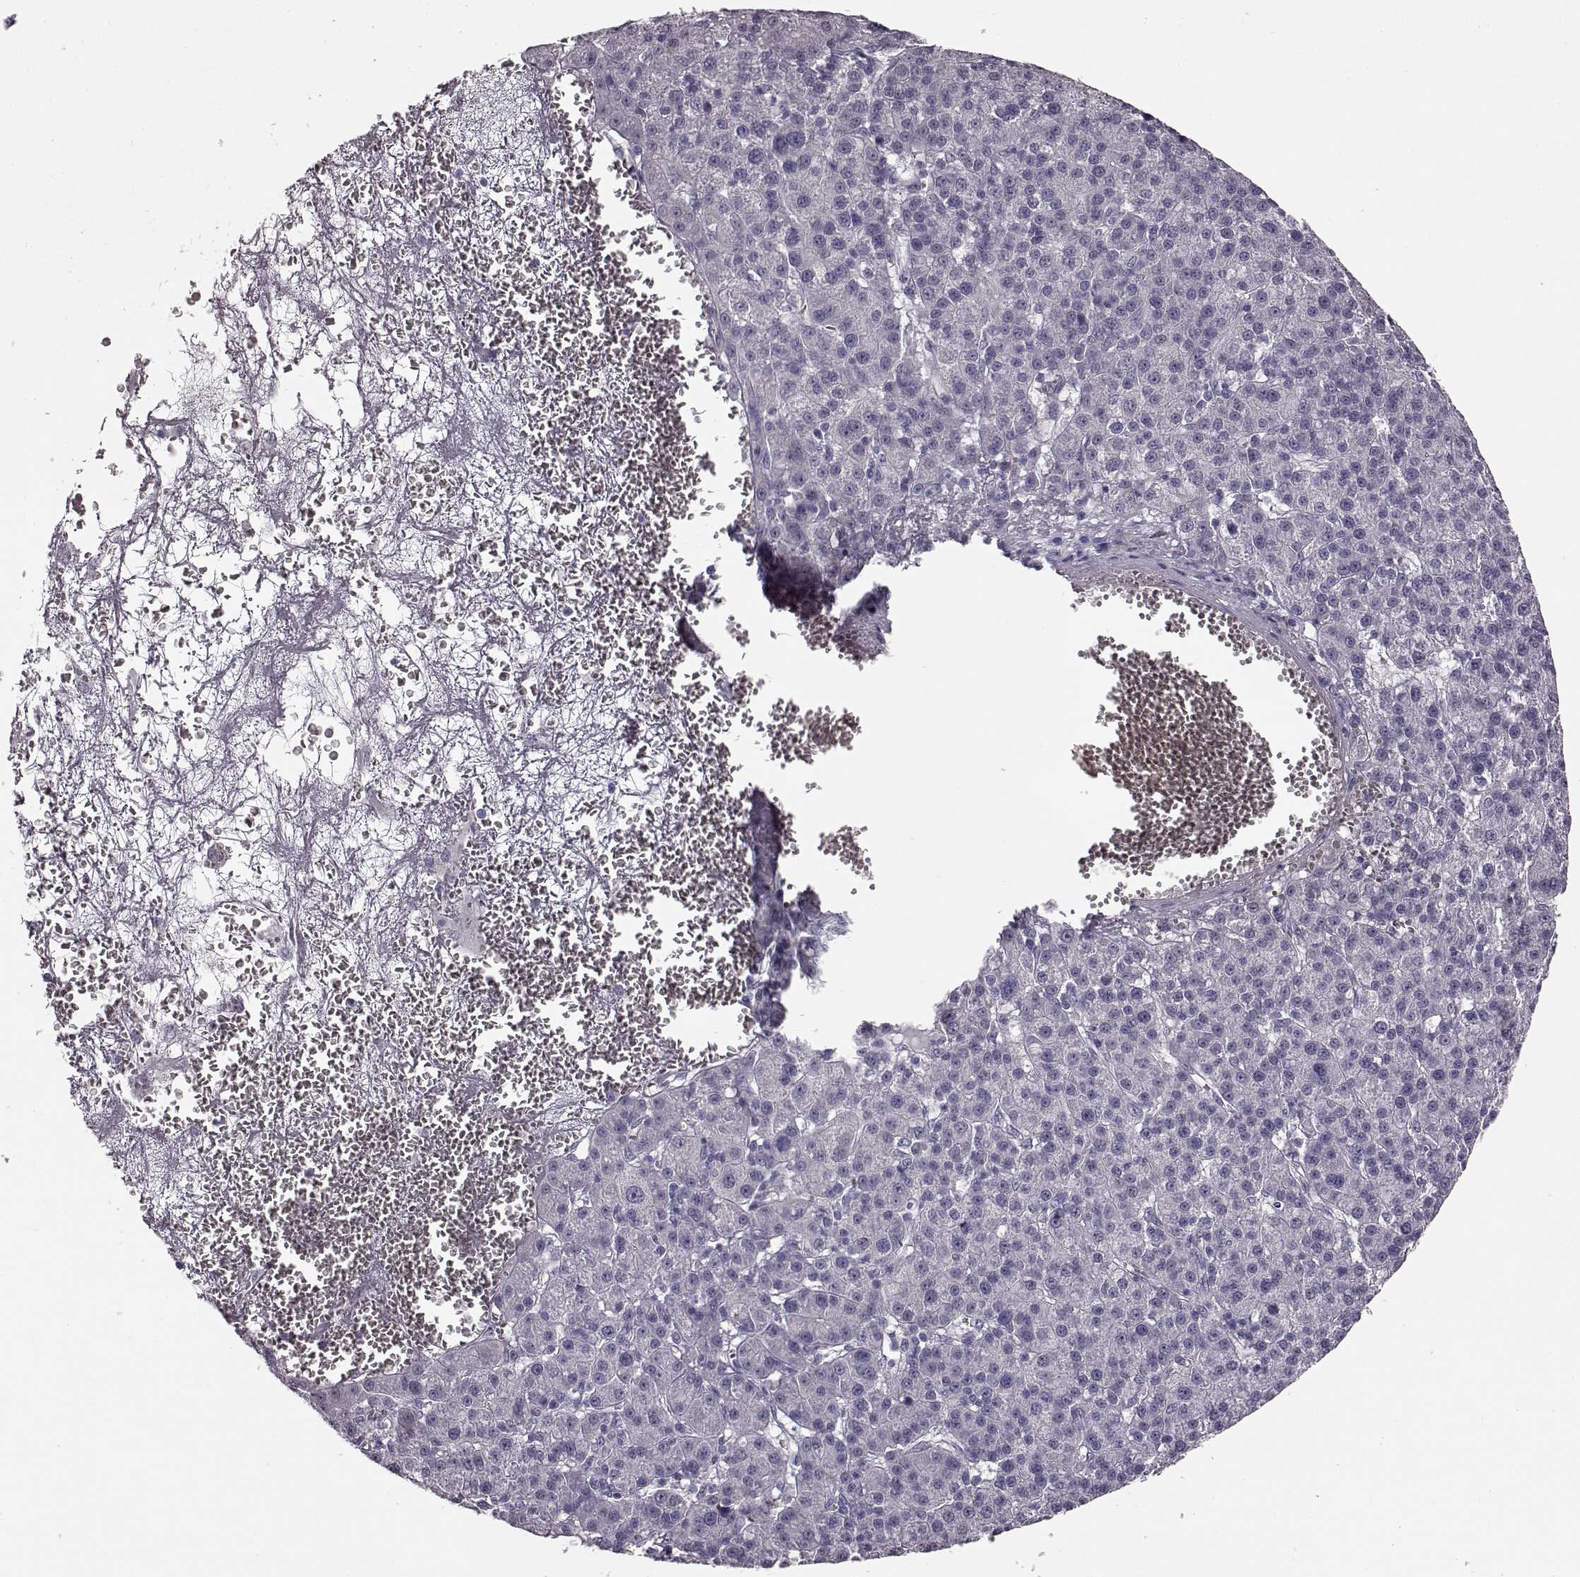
{"staining": {"intensity": "negative", "quantity": "none", "location": "none"}, "tissue": "liver cancer", "cell_type": "Tumor cells", "image_type": "cancer", "snomed": [{"axis": "morphology", "description": "Carcinoma, Hepatocellular, NOS"}, {"axis": "topography", "description": "Liver"}], "caption": "A histopathology image of human liver hepatocellular carcinoma is negative for staining in tumor cells.", "gene": "SLCO3A1", "patient": {"sex": "female", "age": 60}}